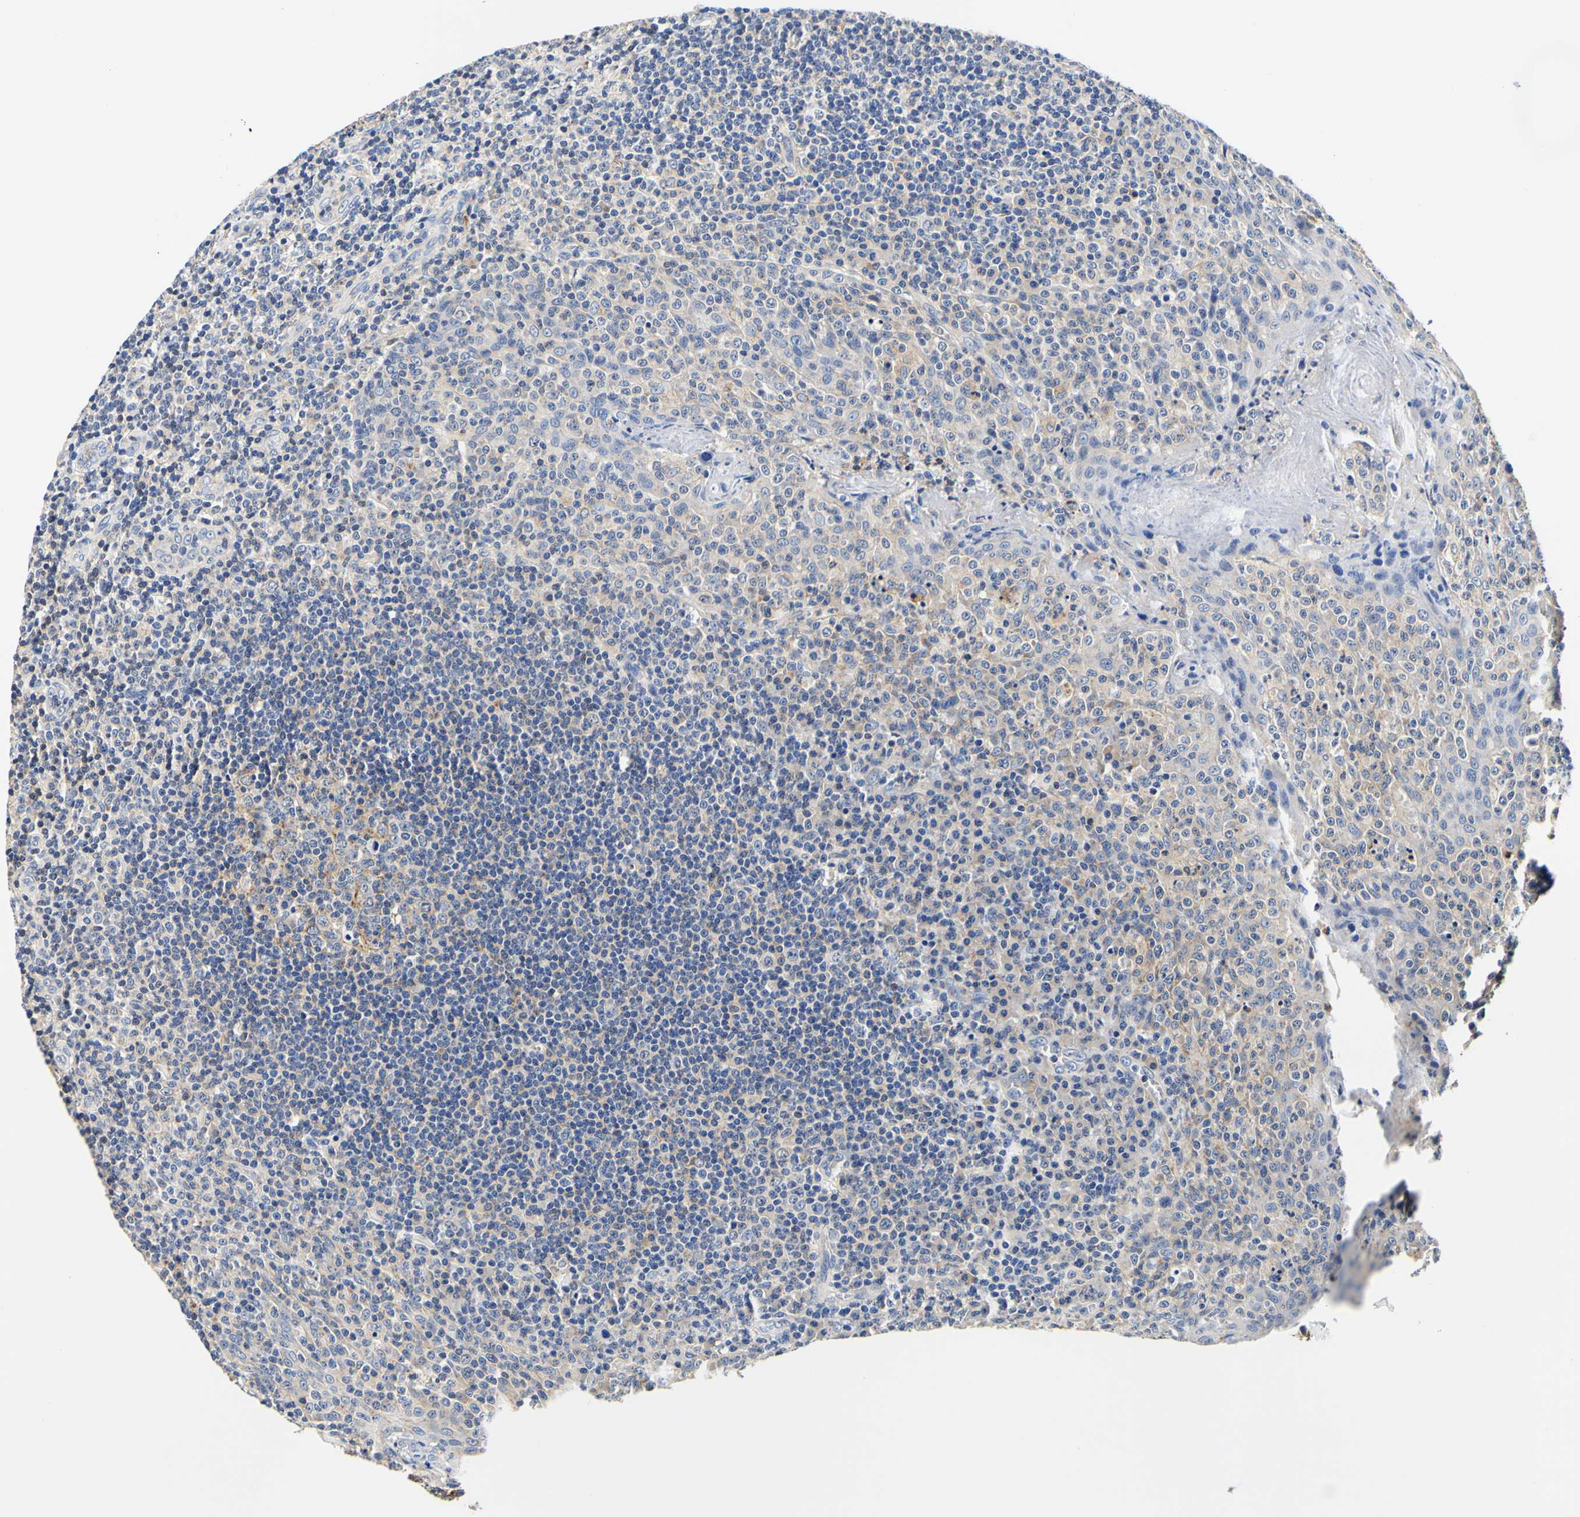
{"staining": {"intensity": "moderate", "quantity": "25%-75%", "location": "cytoplasmic/membranous"}, "tissue": "tonsil", "cell_type": "Germinal center cells", "image_type": "normal", "snomed": [{"axis": "morphology", "description": "Normal tissue, NOS"}, {"axis": "topography", "description": "Tonsil"}], "caption": "A medium amount of moderate cytoplasmic/membranous expression is seen in approximately 25%-75% of germinal center cells in normal tonsil. The protein is stained brown, and the nuclei are stained in blue (DAB IHC with brightfield microscopy, high magnification).", "gene": "CAMK4", "patient": {"sex": "male", "age": 17}}